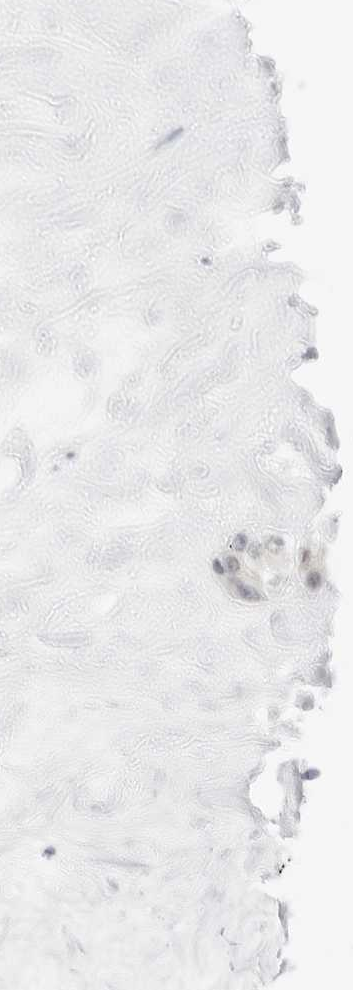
{"staining": {"intensity": "negative", "quantity": "none", "location": "none"}, "tissue": "carcinoid", "cell_type": "Tumor cells", "image_type": "cancer", "snomed": [{"axis": "morphology", "description": "Carcinoid, malignant, NOS"}, {"axis": "topography", "description": "Pancreas"}], "caption": "This is an IHC histopathology image of human carcinoid. There is no positivity in tumor cells.", "gene": "NEO1", "patient": {"sex": "male", "age": 41}}